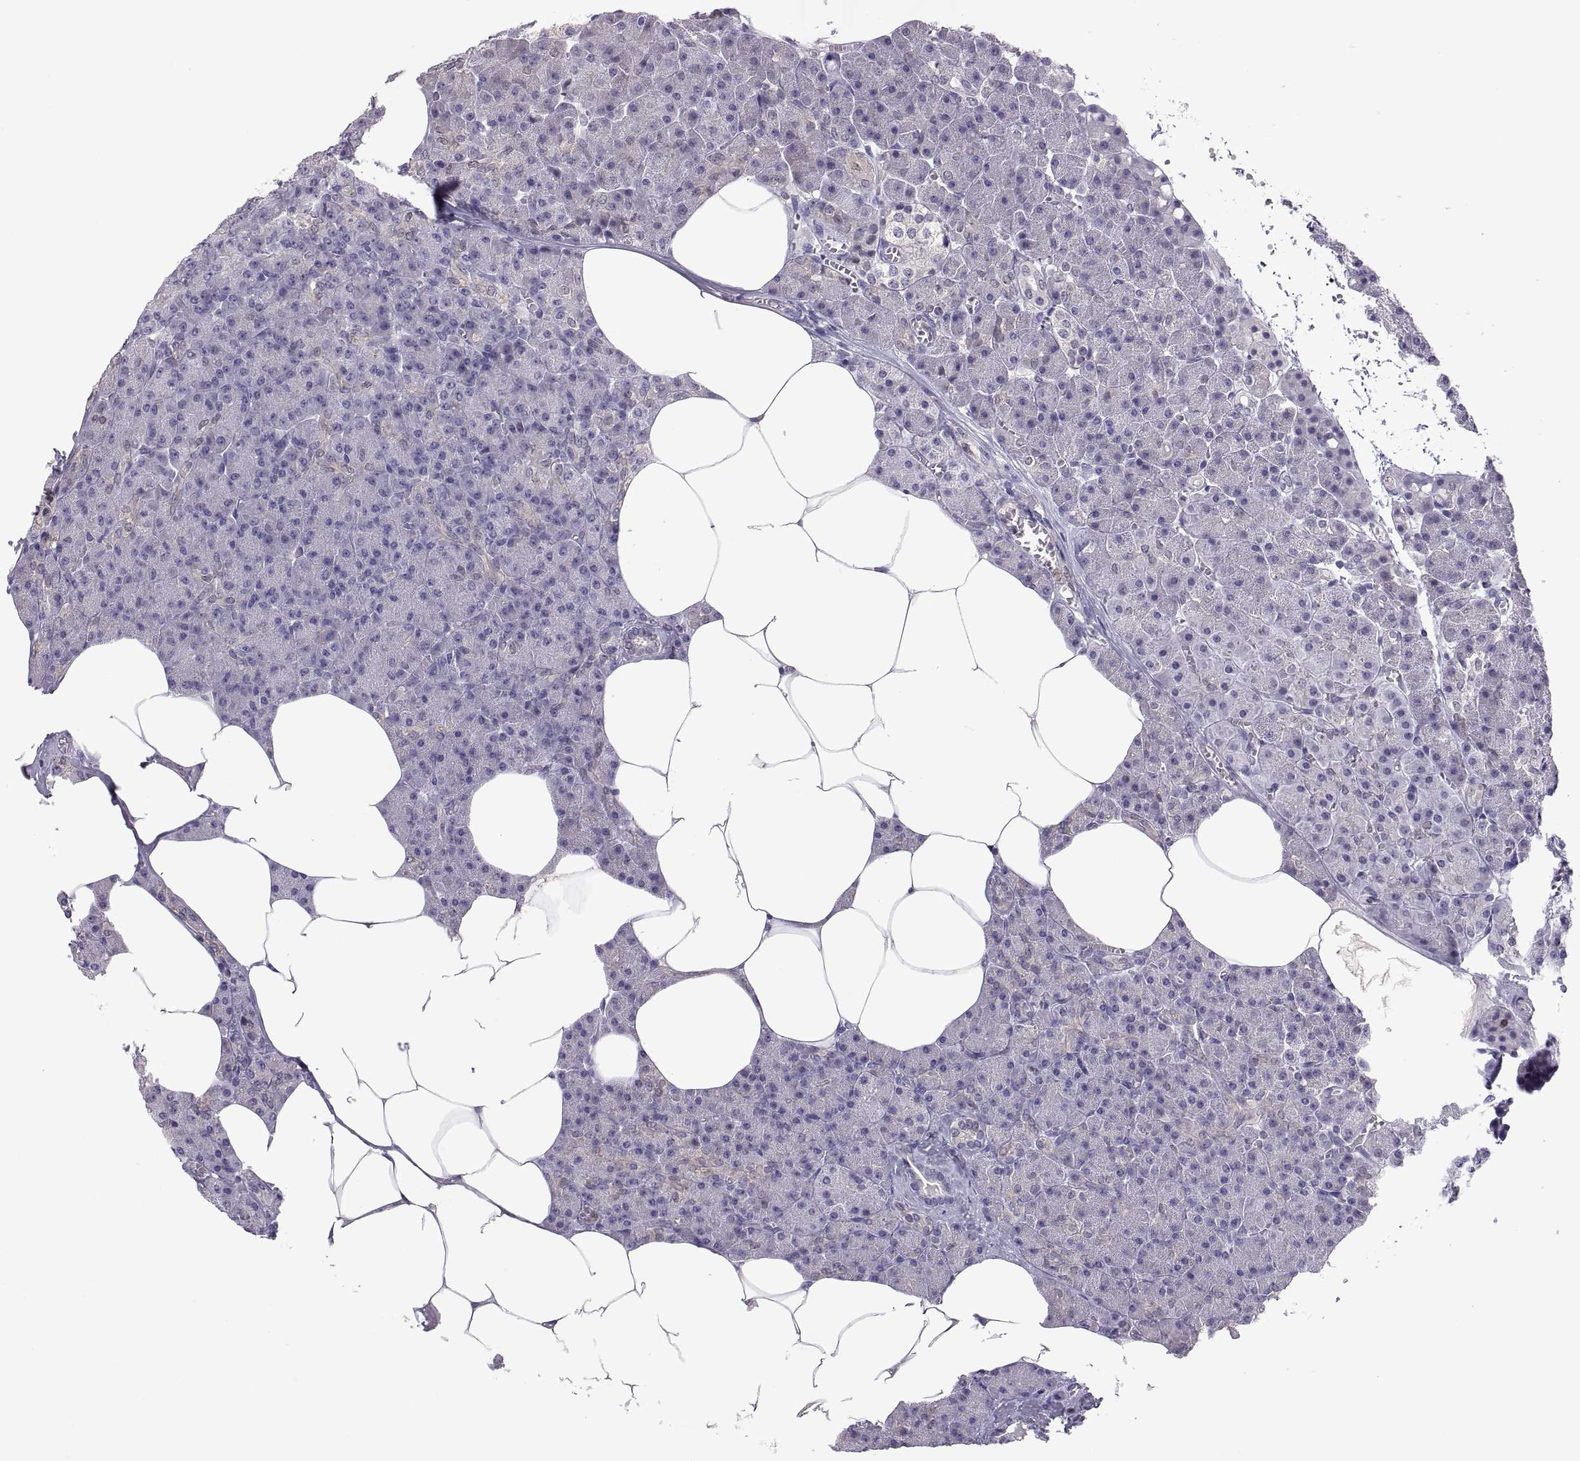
{"staining": {"intensity": "negative", "quantity": "none", "location": "none"}, "tissue": "pancreas", "cell_type": "Exocrine glandular cells", "image_type": "normal", "snomed": [{"axis": "morphology", "description": "Normal tissue, NOS"}, {"axis": "topography", "description": "Pancreas"}], "caption": "A photomicrograph of pancreas stained for a protein demonstrates no brown staining in exocrine glandular cells. Nuclei are stained in blue.", "gene": "FGF9", "patient": {"sex": "female", "age": 45}}